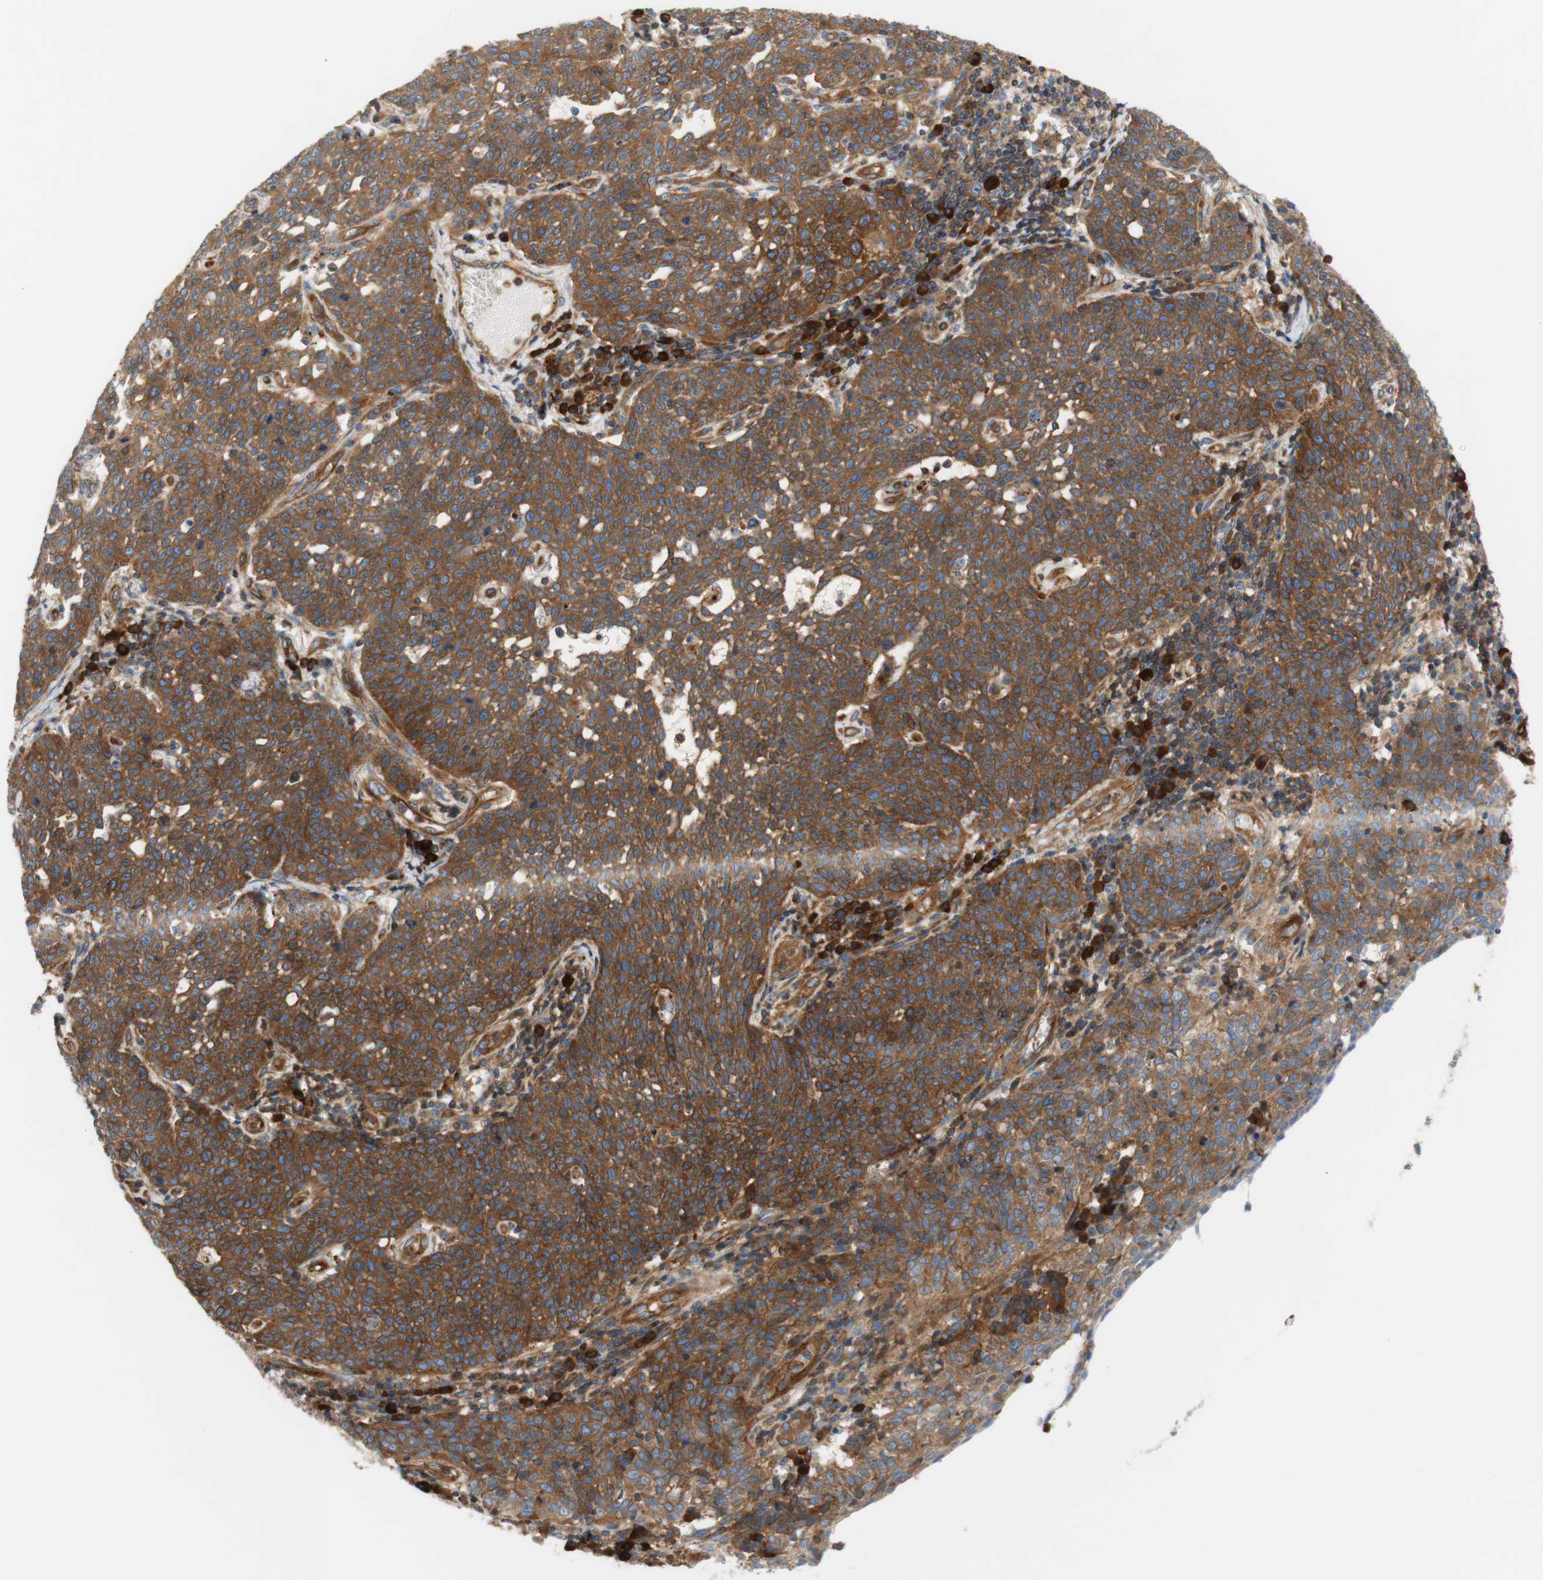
{"staining": {"intensity": "moderate", "quantity": ">75%", "location": "cytoplasmic/membranous"}, "tissue": "cervical cancer", "cell_type": "Tumor cells", "image_type": "cancer", "snomed": [{"axis": "morphology", "description": "Squamous cell carcinoma, NOS"}, {"axis": "topography", "description": "Cervix"}], "caption": "This photomicrograph reveals immunohistochemistry (IHC) staining of human squamous cell carcinoma (cervical), with medium moderate cytoplasmic/membranous staining in approximately >75% of tumor cells.", "gene": "STOM", "patient": {"sex": "female", "age": 34}}